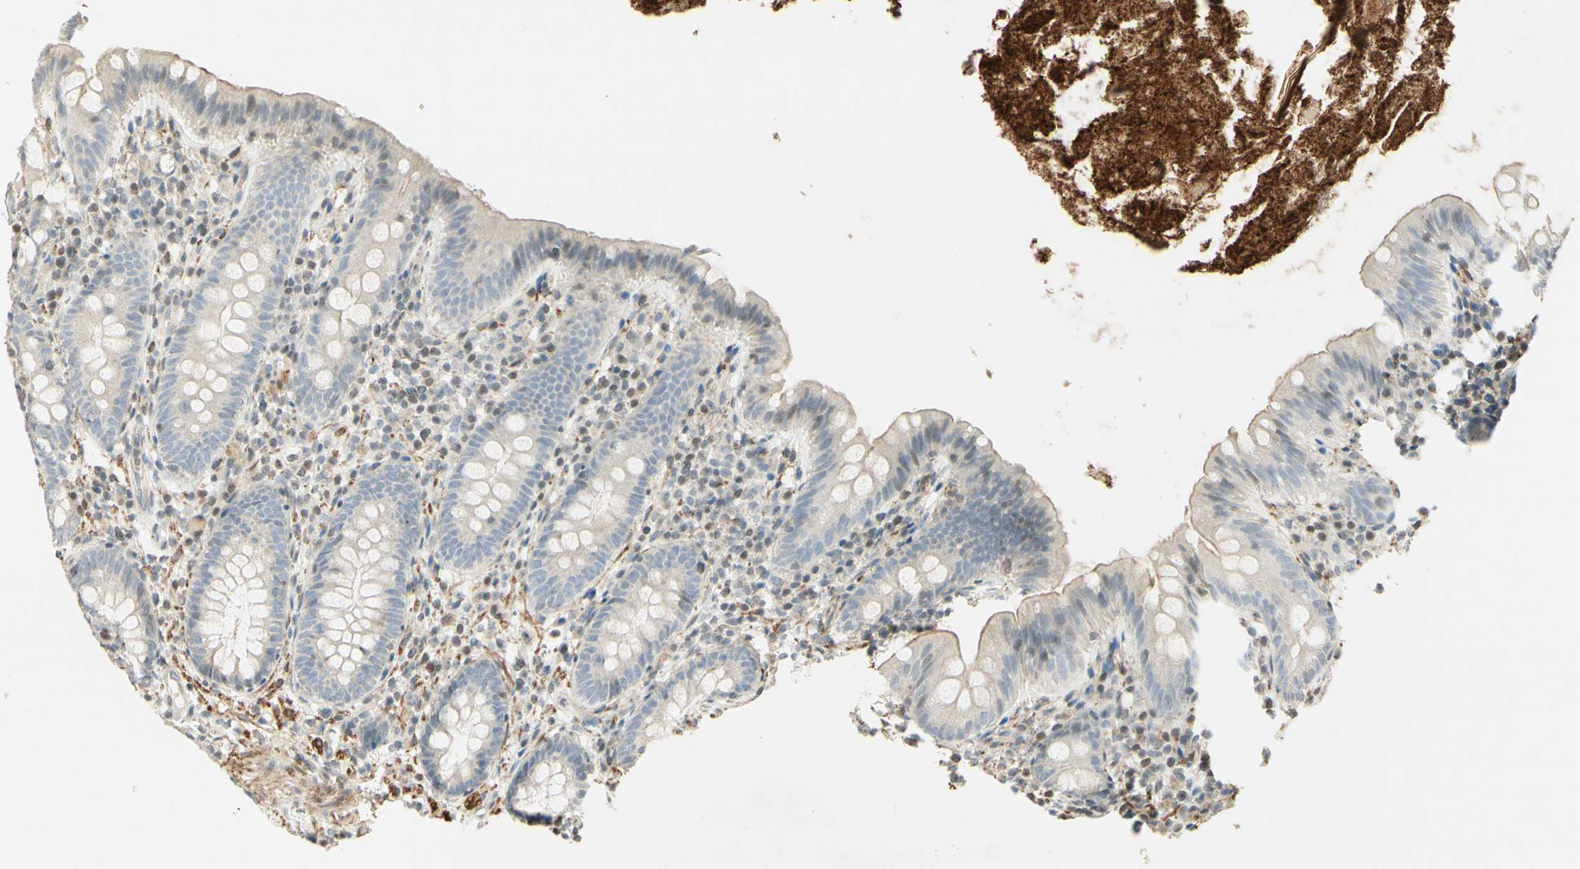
{"staining": {"intensity": "weak", "quantity": "<25%", "location": "cytoplasmic/membranous"}, "tissue": "appendix", "cell_type": "Glandular cells", "image_type": "normal", "snomed": [{"axis": "morphology", "description": "Normal tissue, NOS"}, {"axis": "topography", "description": "Appendix"}], "caption": "A high-resolution histopathology image shows IHC staining of benign appendix, which shows no significant positivity in glandular cells.", "gene": "MAP1B", "patient": {"sex": "male", "age": 52}}